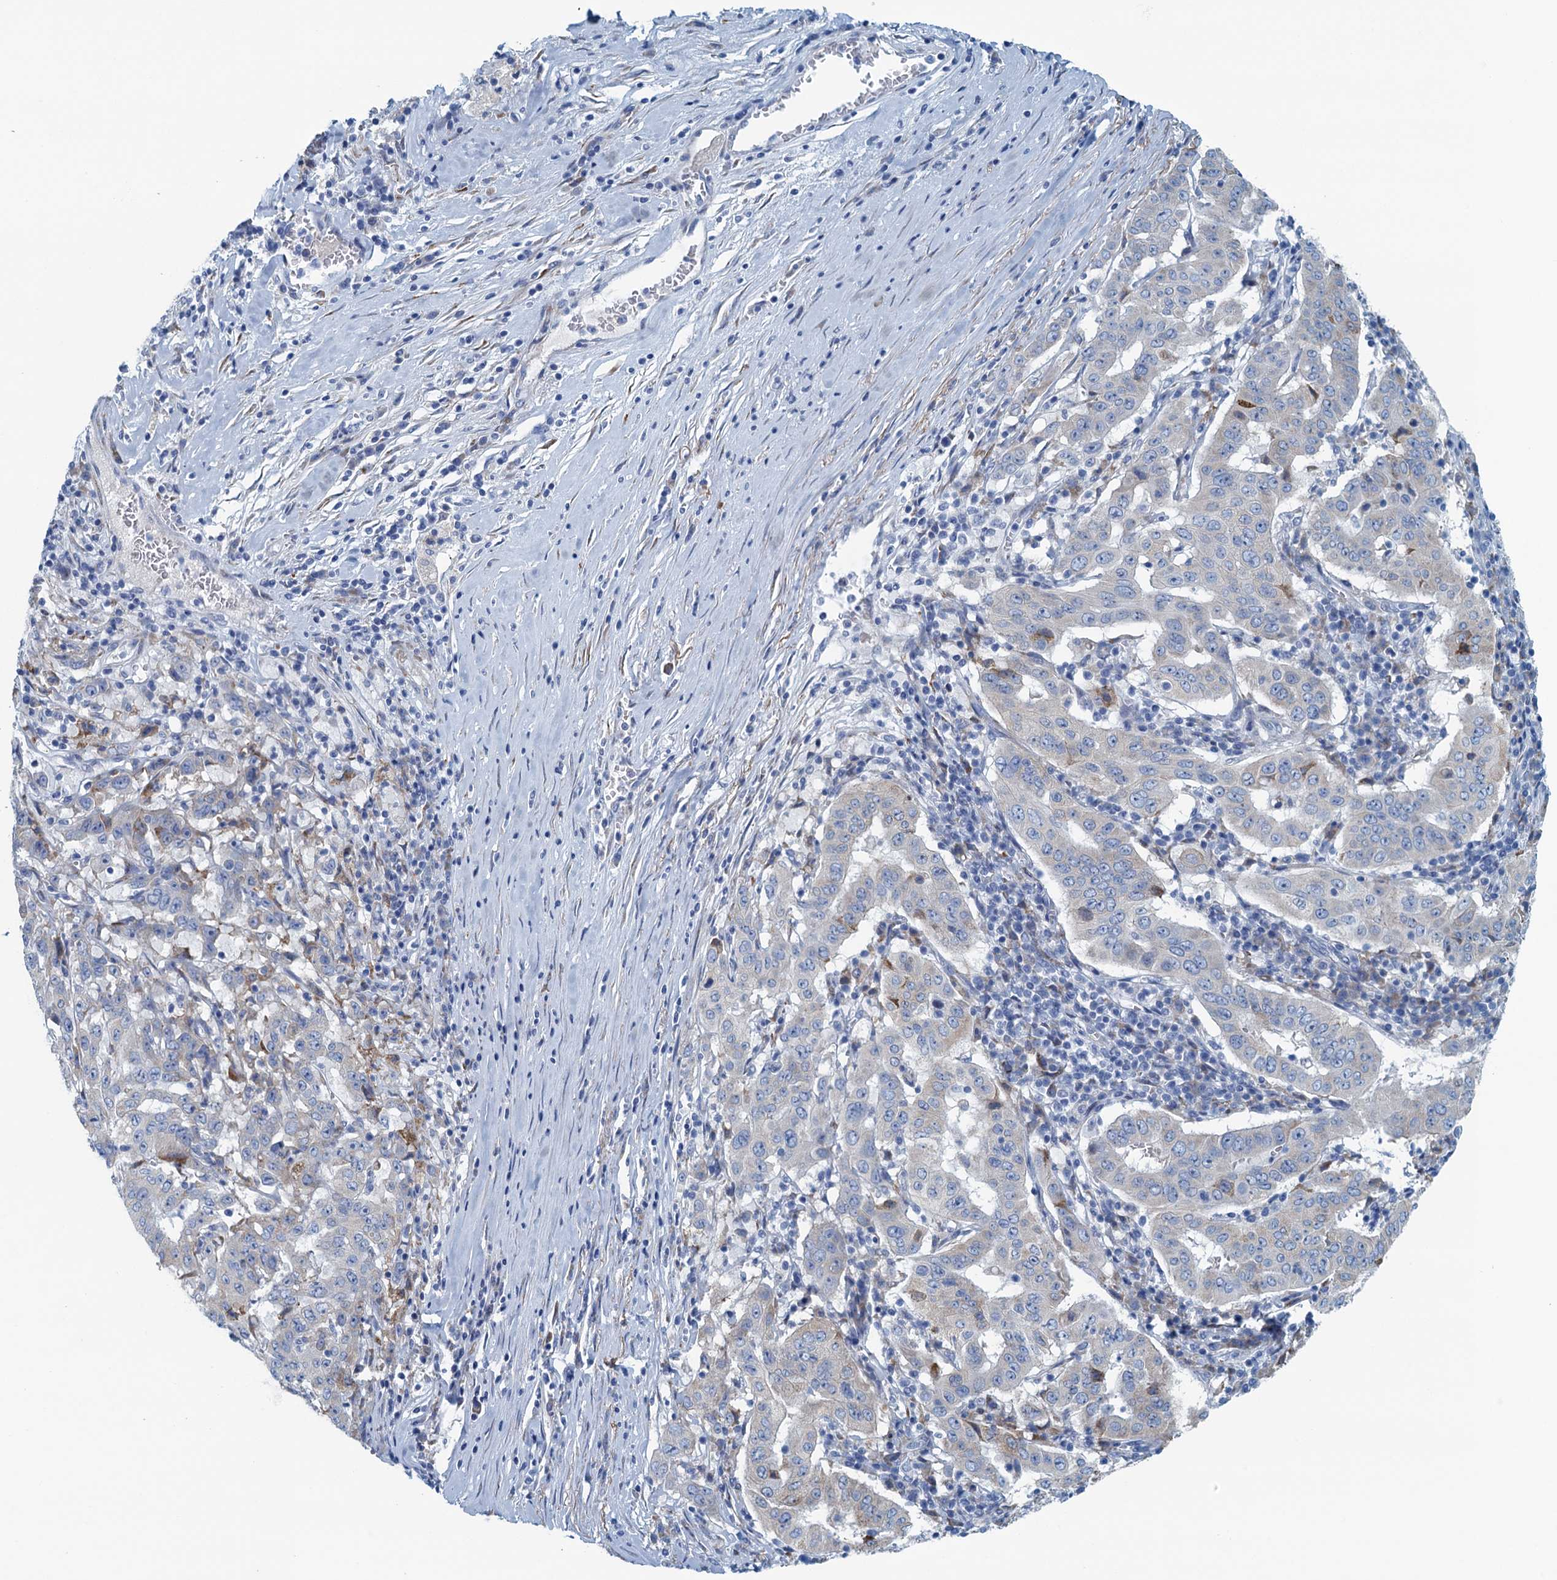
{"staining": {"intensity": "negative", "quantity": "none", "location": "none"}, "tissue": "pancreatic cancer", "cell_type": "Tumor cells", "image_type": "cancer", "snomed": [{"axis": "morphology", "description": "Adenocarcinoma, NOS"}, {"axis": "topography", "description": "Pancreas"}], "caption": "There is no significant expression in tumor cells of adenocarcinoma (pancreatic).", "gene": "C10orf88", "patient": {"sex": "male", "age": 63}}